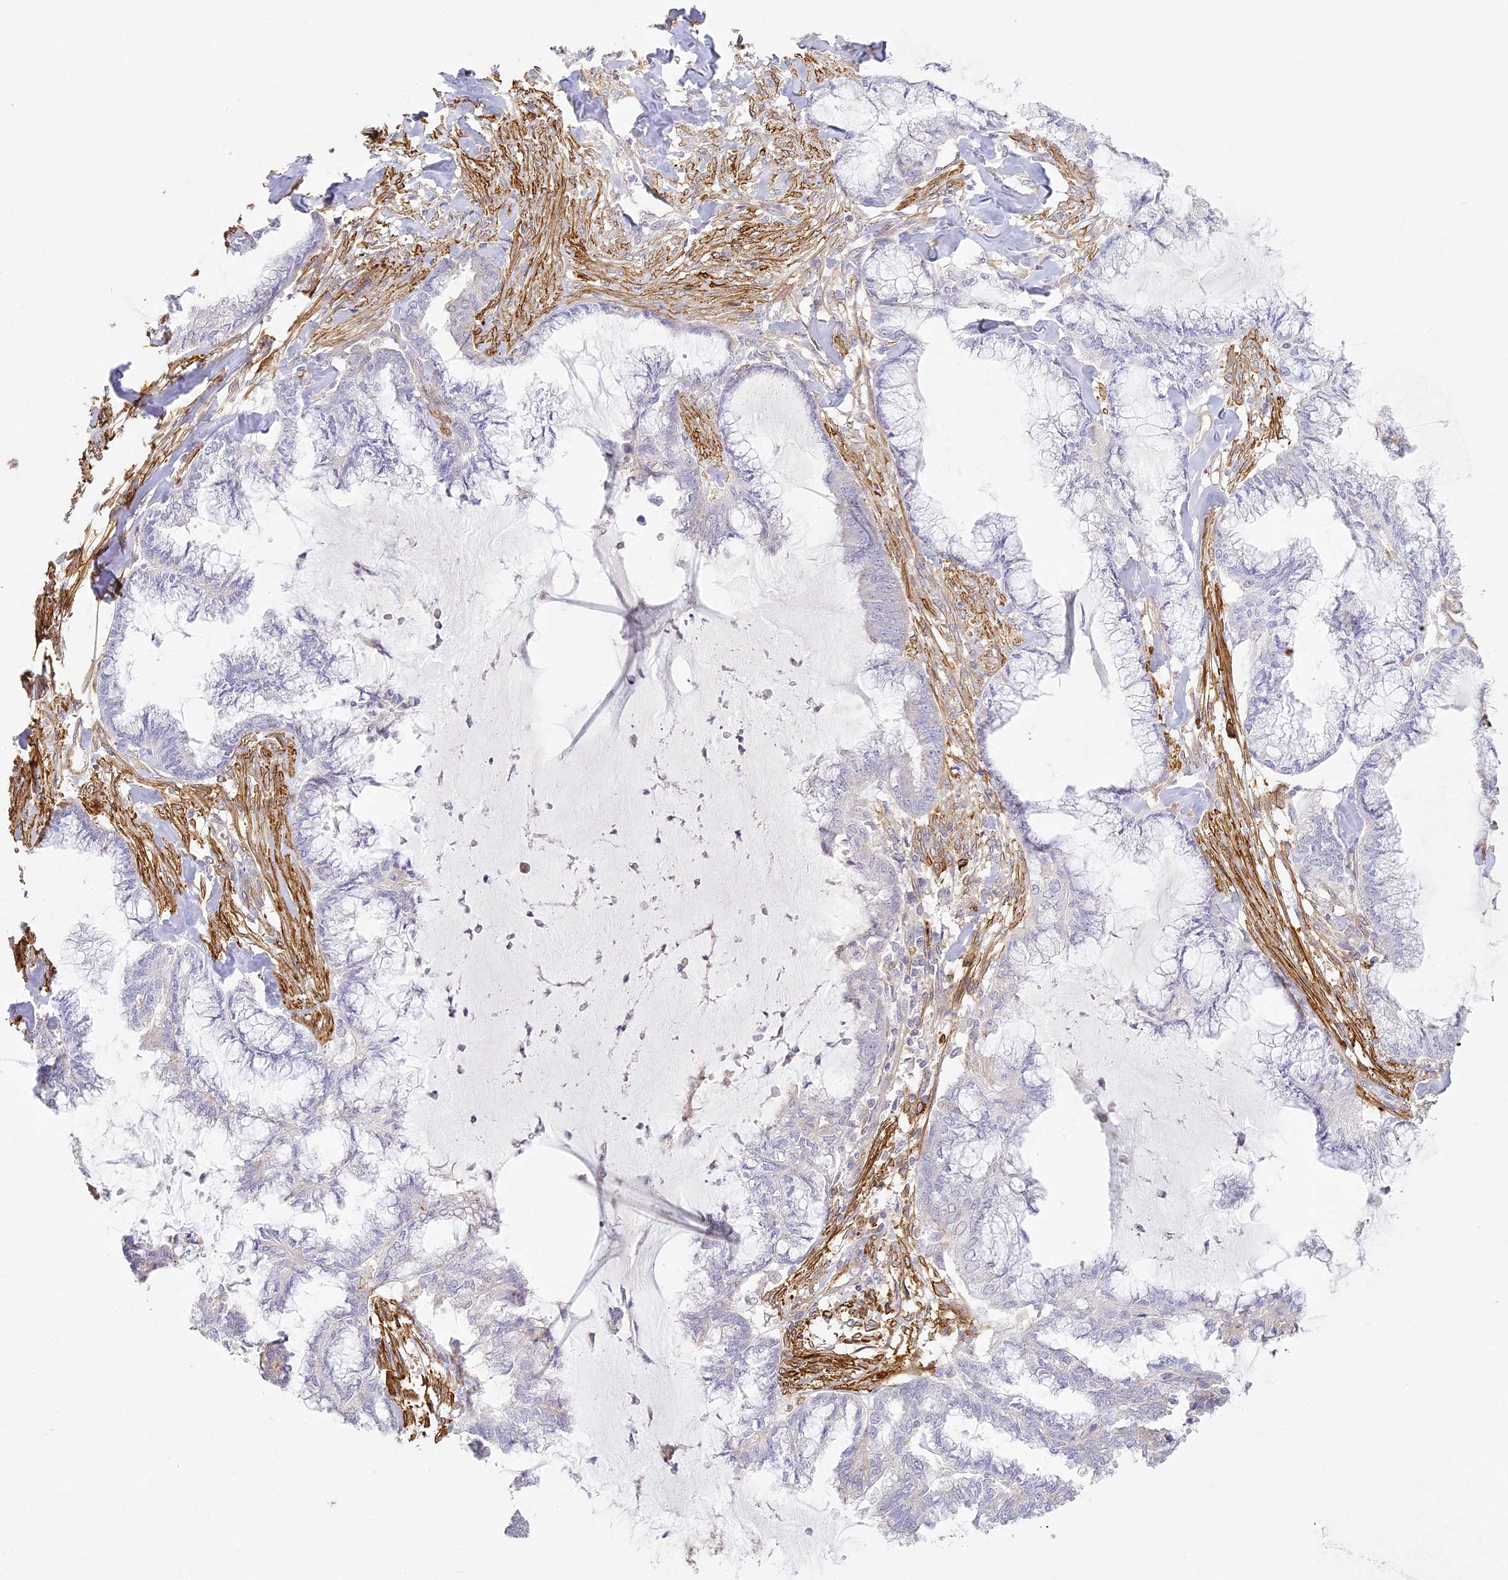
{"staining": {"intensity": "negative", "quantity": "none", "location": "none"}, "tissue": "endometrial cancer", "cell_type": "Tumor cells", "image_type": "cancer", "snomed": [{"axis": "morphology", "description": "Adenocarcinoma, NOS"}, {"axis": "topography", "description": "Endometrium"}], "caption": "Protein analysis of adenocarcinoma (endometrial) reveals no significant positivity in tumor cells.", "gene": "MED28", "patient": {"sex": "female", "age": 86}}